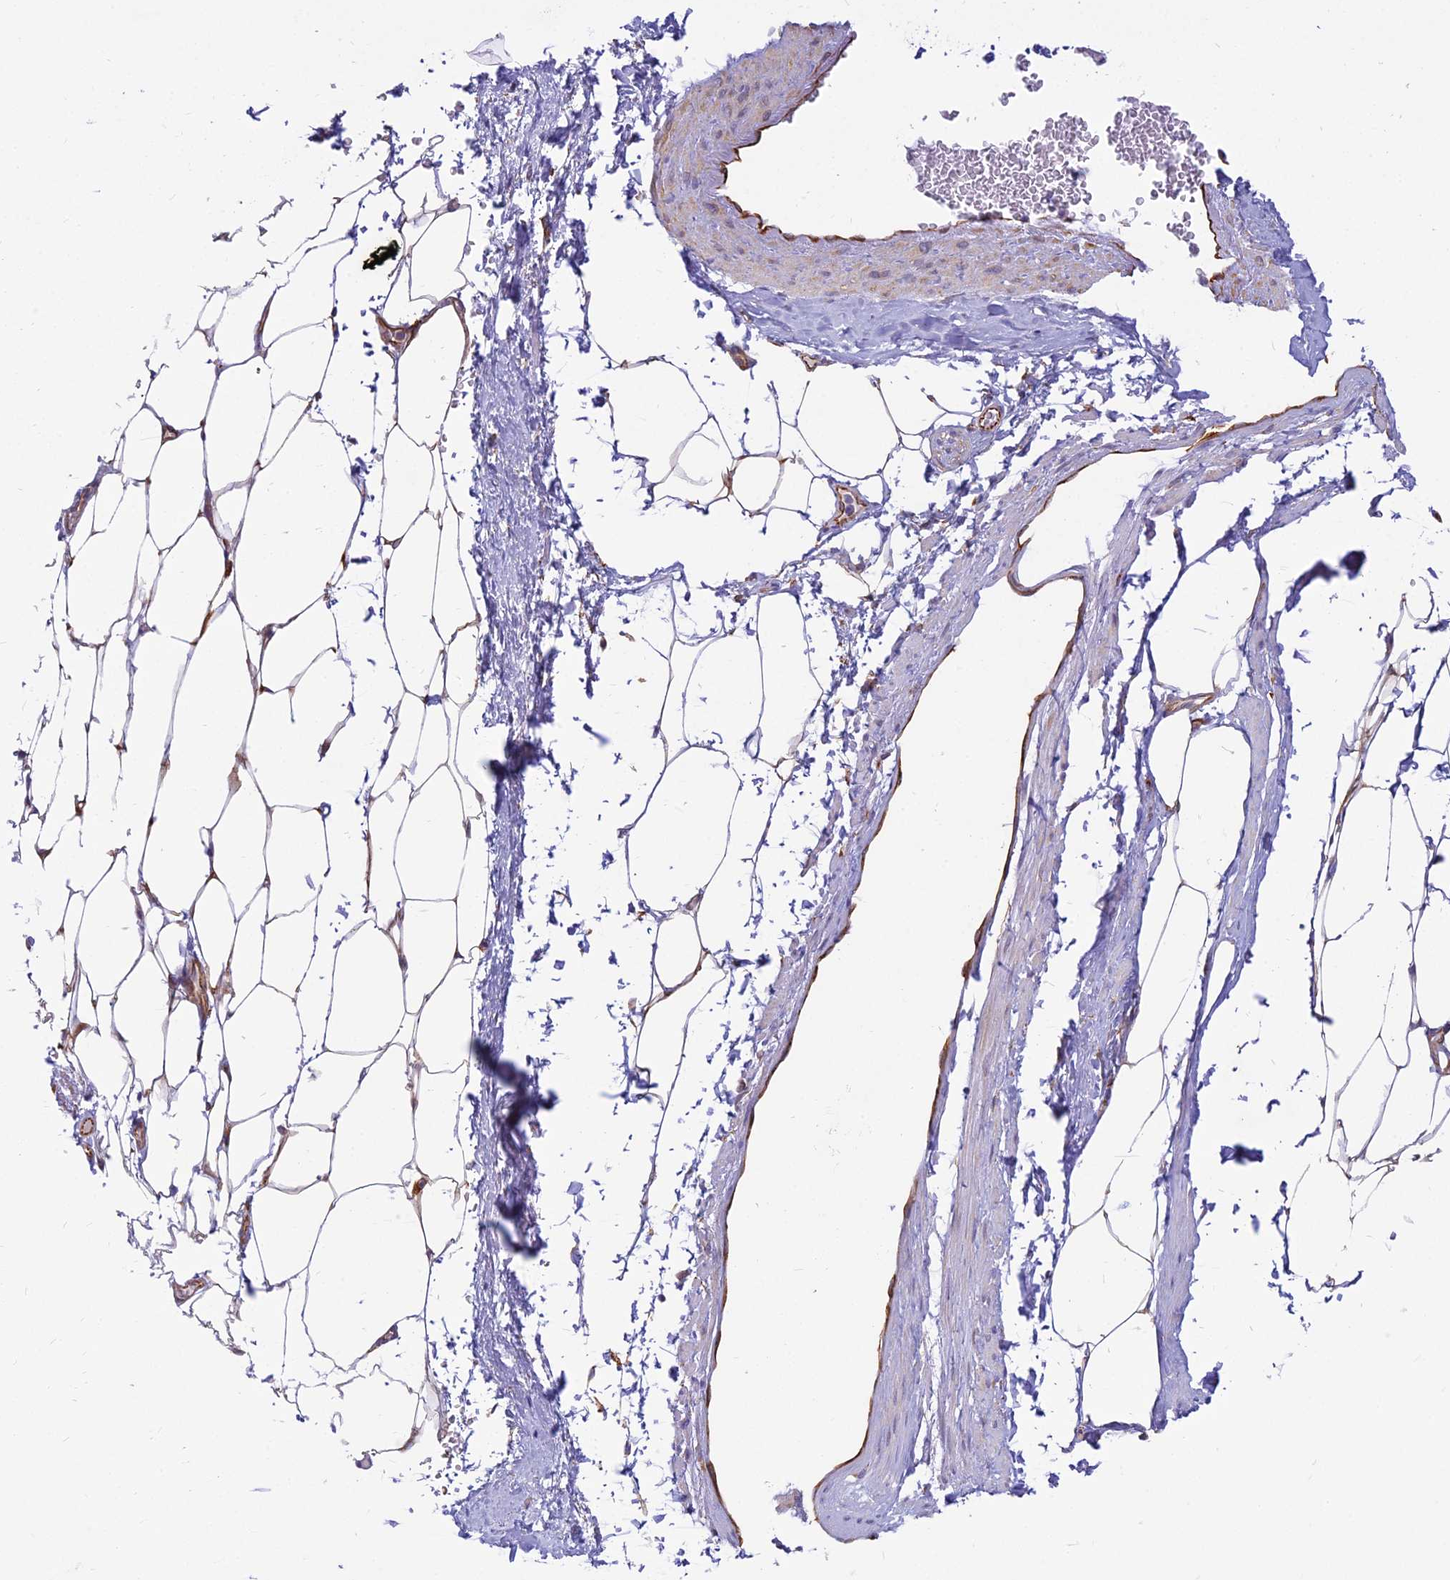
{"staining": {"intensity": "moderate", "quantity": ">75%", "location": "cytoplasmic/membranous"}, "tissue": "adipose tissue", "cell_type": "Adipocytes", "image_type": "normal", "snomed": [{"axis": "morphology", "description": "Normal tissue, NOS"}, {"axis": "morphology", "description": "Adenocarcinoma, Low grade"}, {"axis": "topography", "description": "Prostate"}, {"axis": "topography", "description": "Peripheral nerve tissue"}], "caption": "Adipose tissue stained with immunohistochemistry displays moderate cytoplasmic/membranous positivity in about >75% of adipocytes. Nuclei are stained in blue.", "gene": "SAPCD2", "patient": {"sex": "male", "age": 63}}